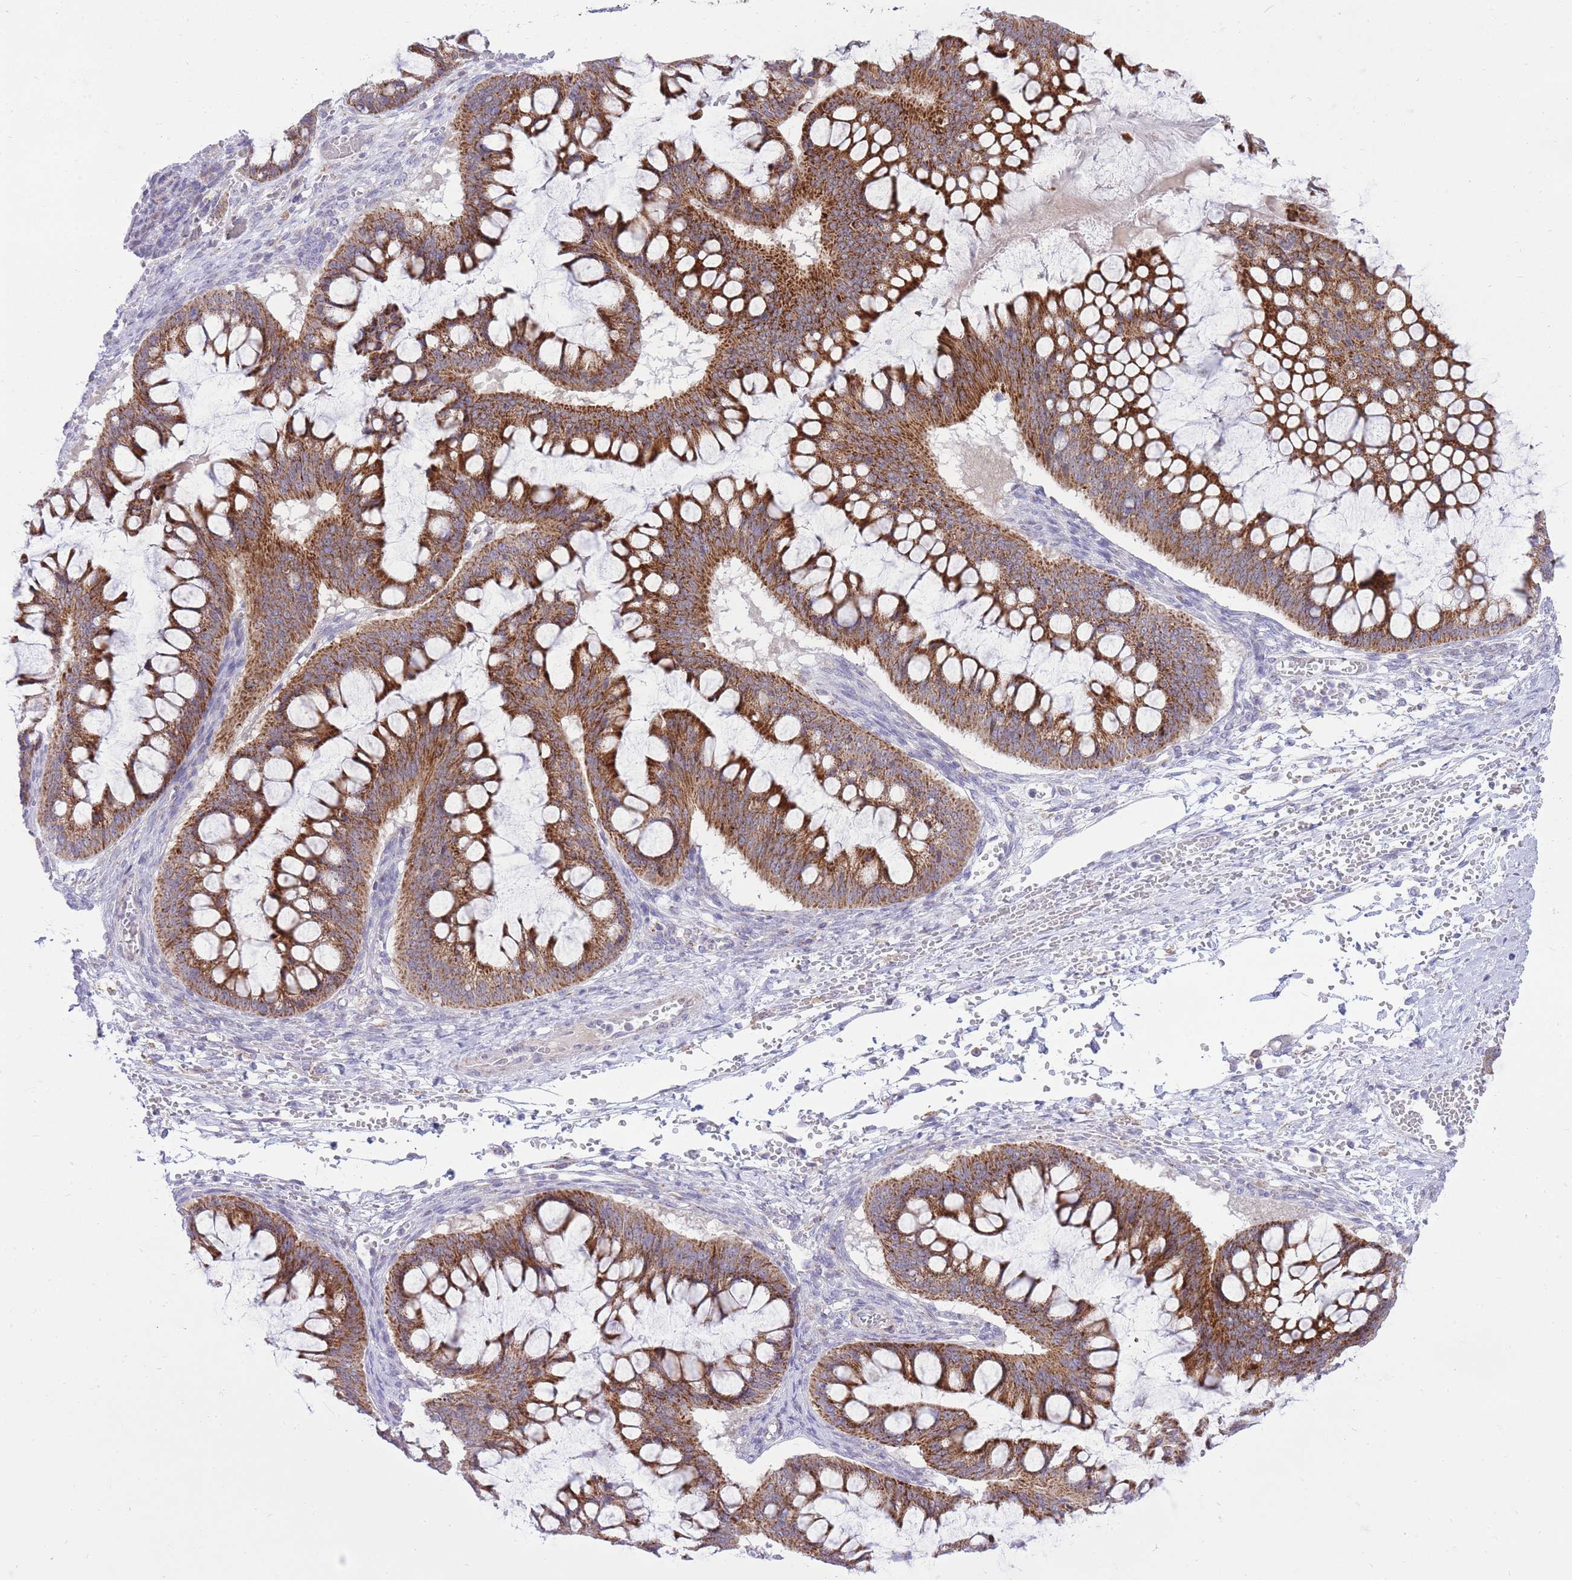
{"staining": {"intensity": "strong", "quantity": ">75%", "location": "cytoplasmic/membranous"}, "tissue": "ovarian cancer", "cell_type": "Tumor cells", "image_type": "cancer", "snomed": [{"axis": "morphology", "description": "Cystadenocarcinoma, mucinous, NOS"}, {"axis": "topography", "description": "Ovary"}], "caption": "Human ovarian mucinous cystadenocarcinoma stained for a protein (brown) shows strong cytoplasmic/membranous positive expression in approximately >75% of tumor cells.", "gene": "DENND2D", "patient": {"sex": "female", "age": 73}}